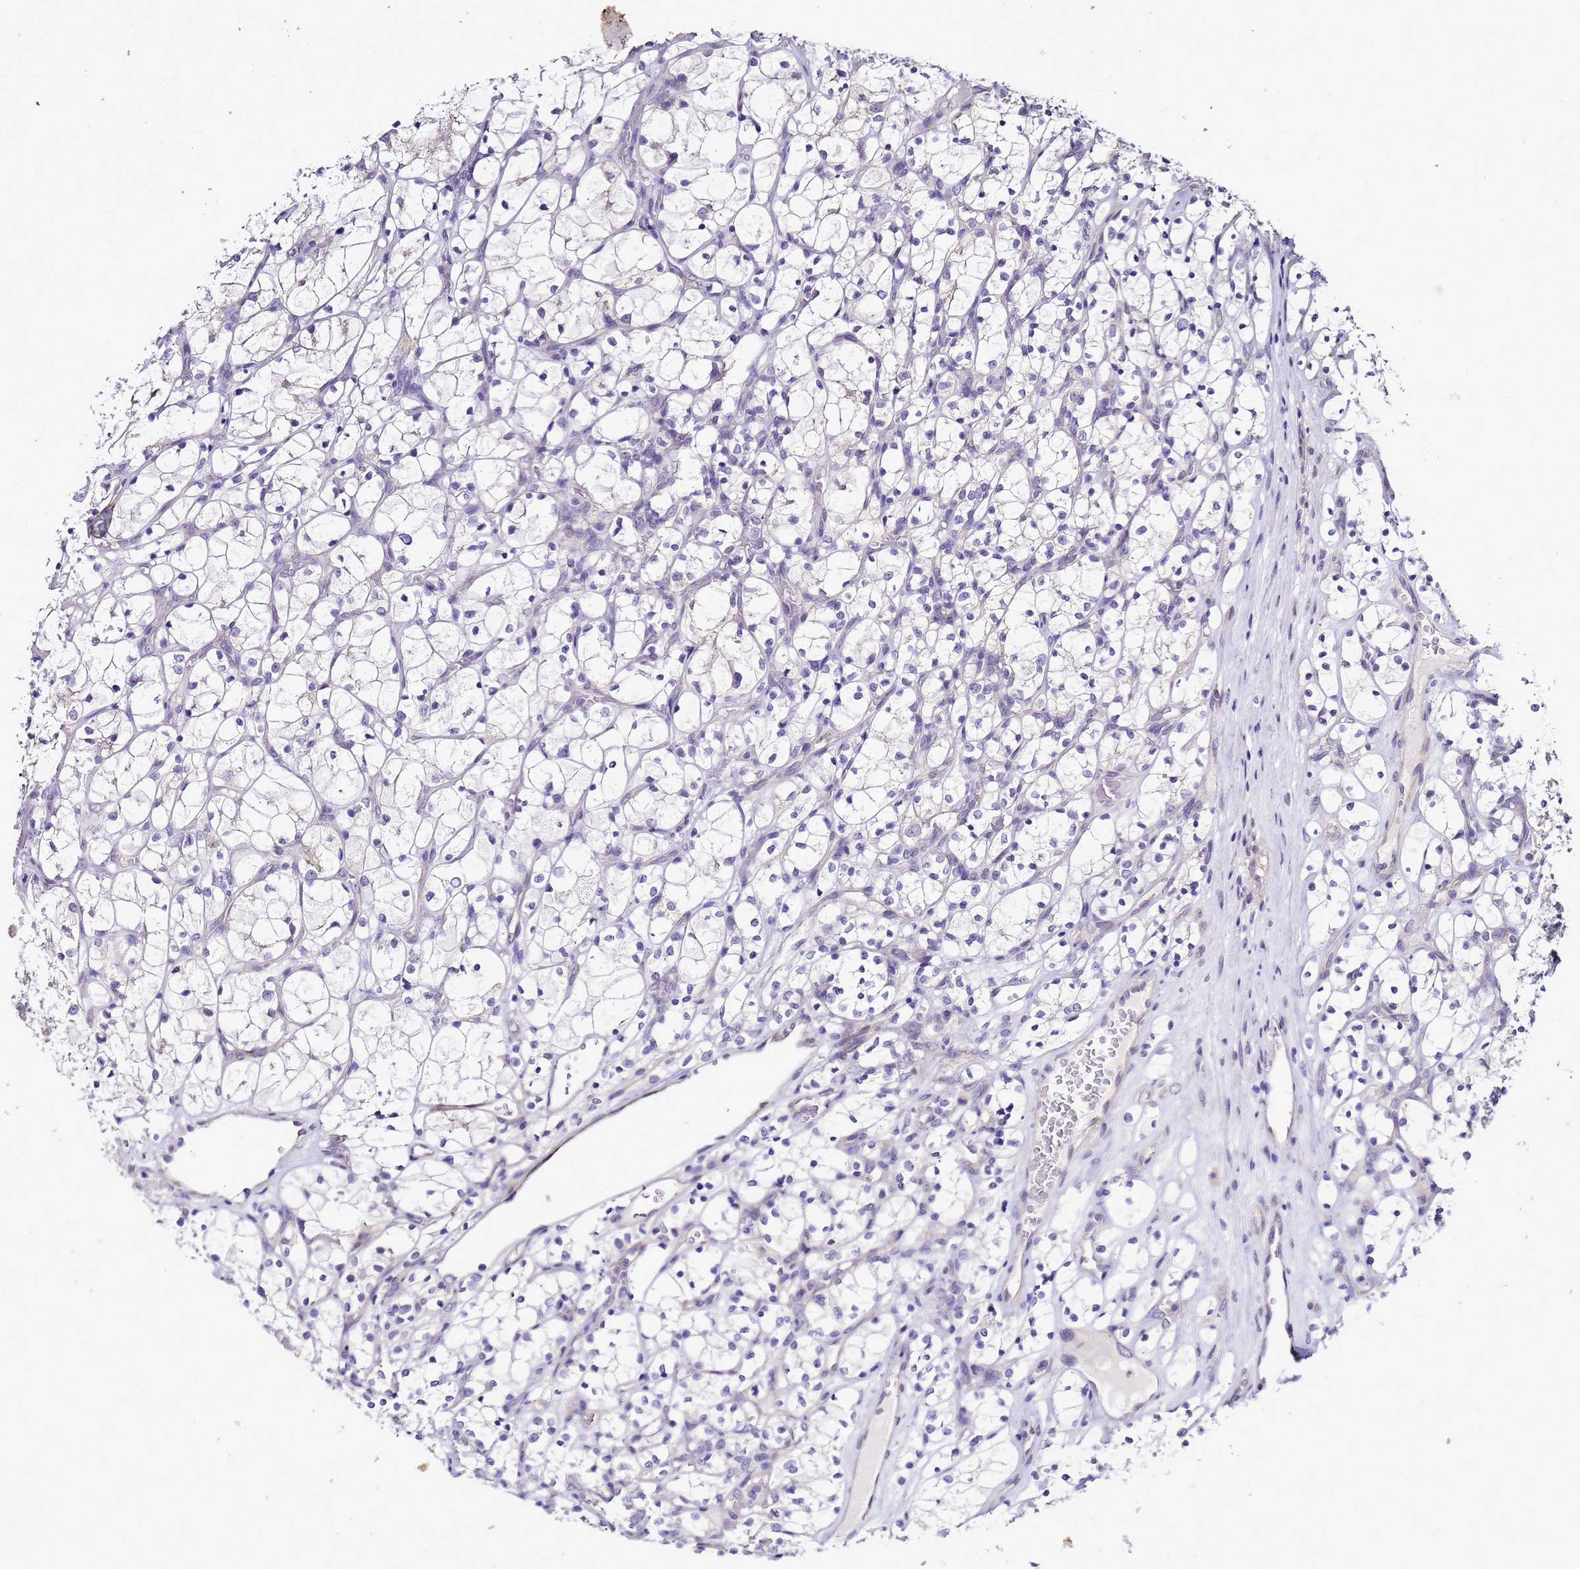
{"staining": {"intensity": "negative", "quantity": "none", "location": "none"}, "tissue": "renal cancer", "cell_type": "Tumor cells", "image_type": "cancer", "snomed": [{"axis": "morphology", "description": "Adenocarcinoma, NOS"}, {"axis": "topography", "description": "Kidney"}], "caption": "This photomicrograph is of renal cancer stained with immunohistochemistry (IHC) to label a protein in brown with the nuclei are counter-stained blue. There is no staining in tumor cells.", "gene": "FAM166B", "patient": {"sex": "female", "age": 69}}